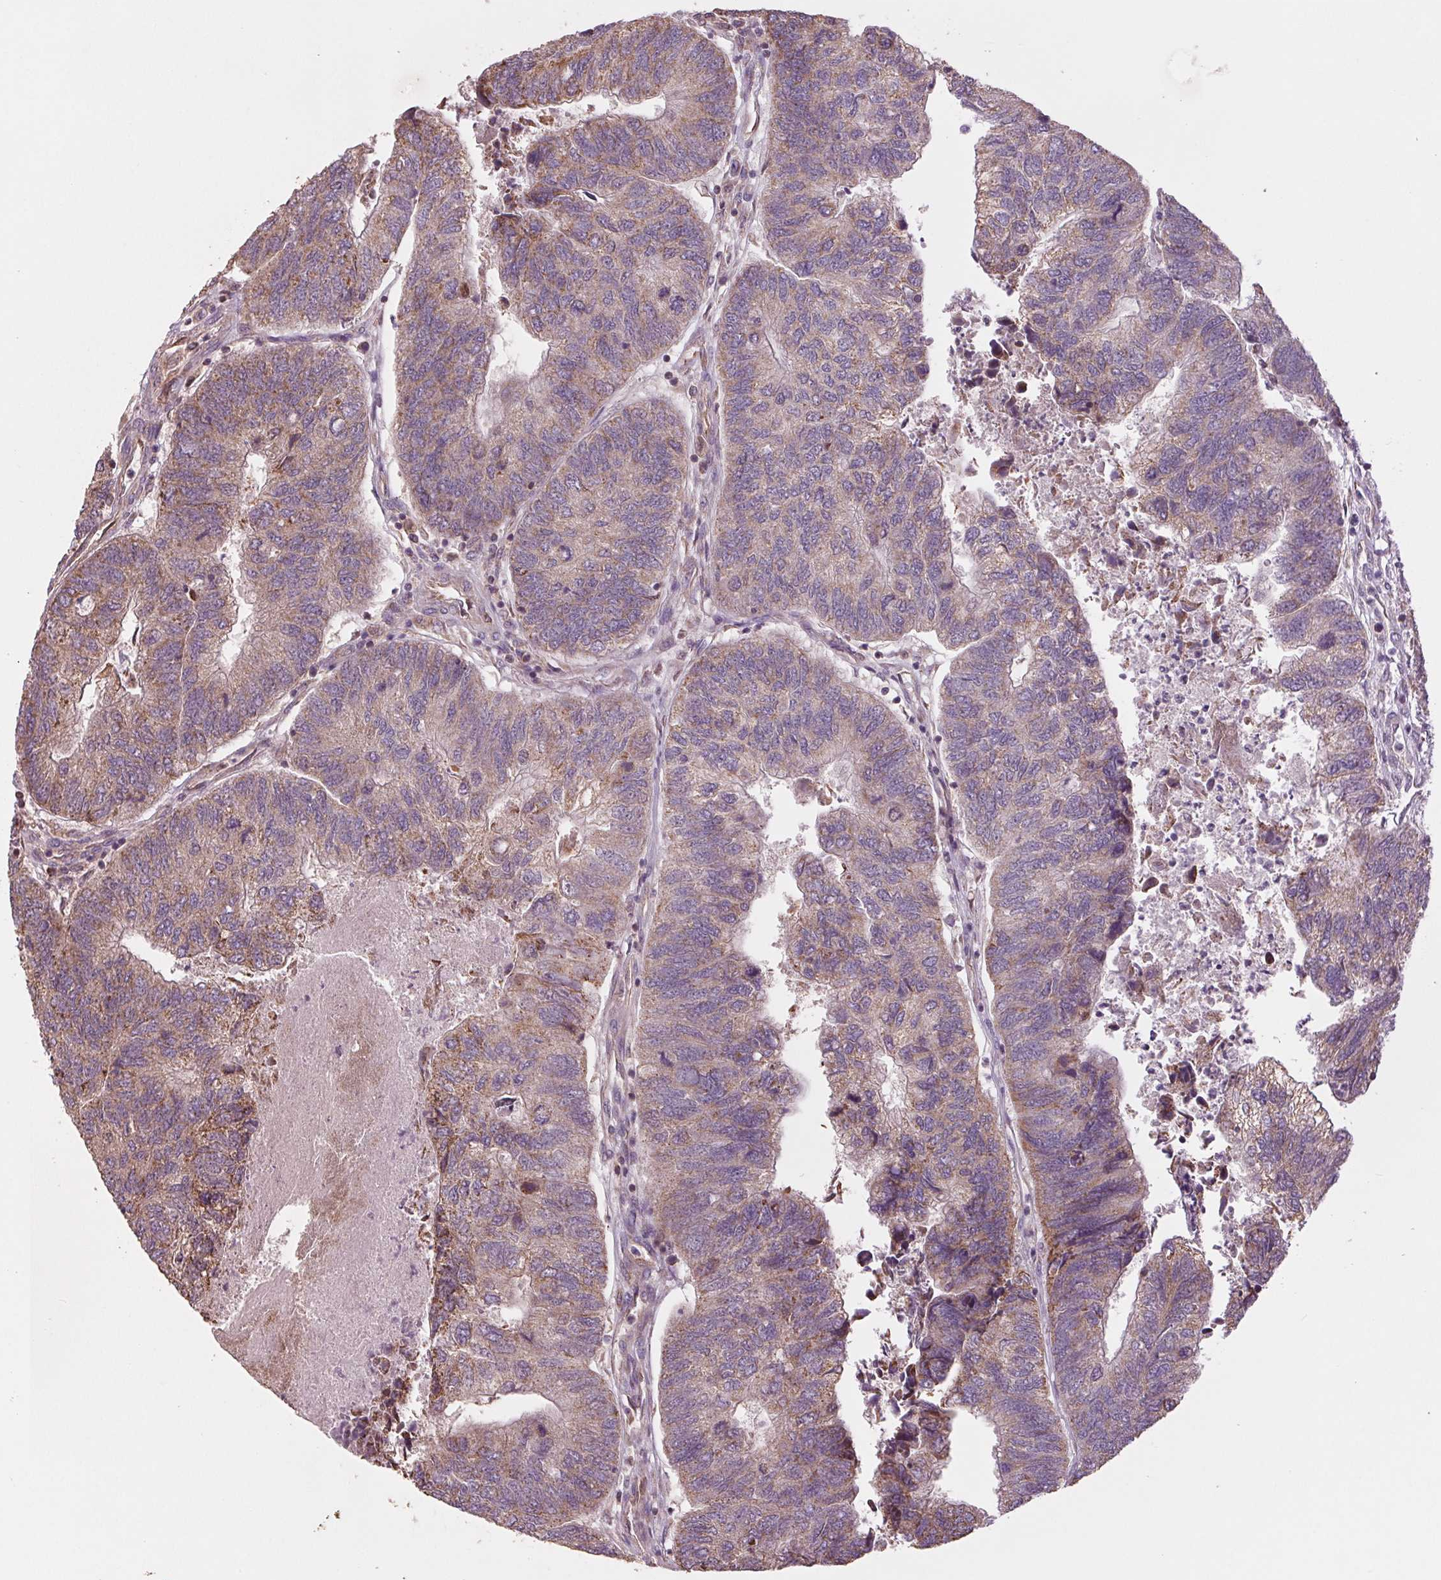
{"staining": {"intensity": "weak", "quantity": "25%-75%", "location": "cytoplasmic/membranous"}, "tissue": "colorectal cancer", "cell_type": "Tumor cells", "image_type": "cancer", "snomed": [{"axis": "morphology", "description": "Adenocarcinoma, NOS"}, {"axis": "topography", "description": "Colon"}], "caption": "Adenocarcinoma (colorectal) tissue displays weak cytoplasmic/membranous expression in about 25%-75% of tumor cells, visualized by immunohistochemistry.", "gene": "MAP3K5", "patient": {"sex": "female", "age": 67}}